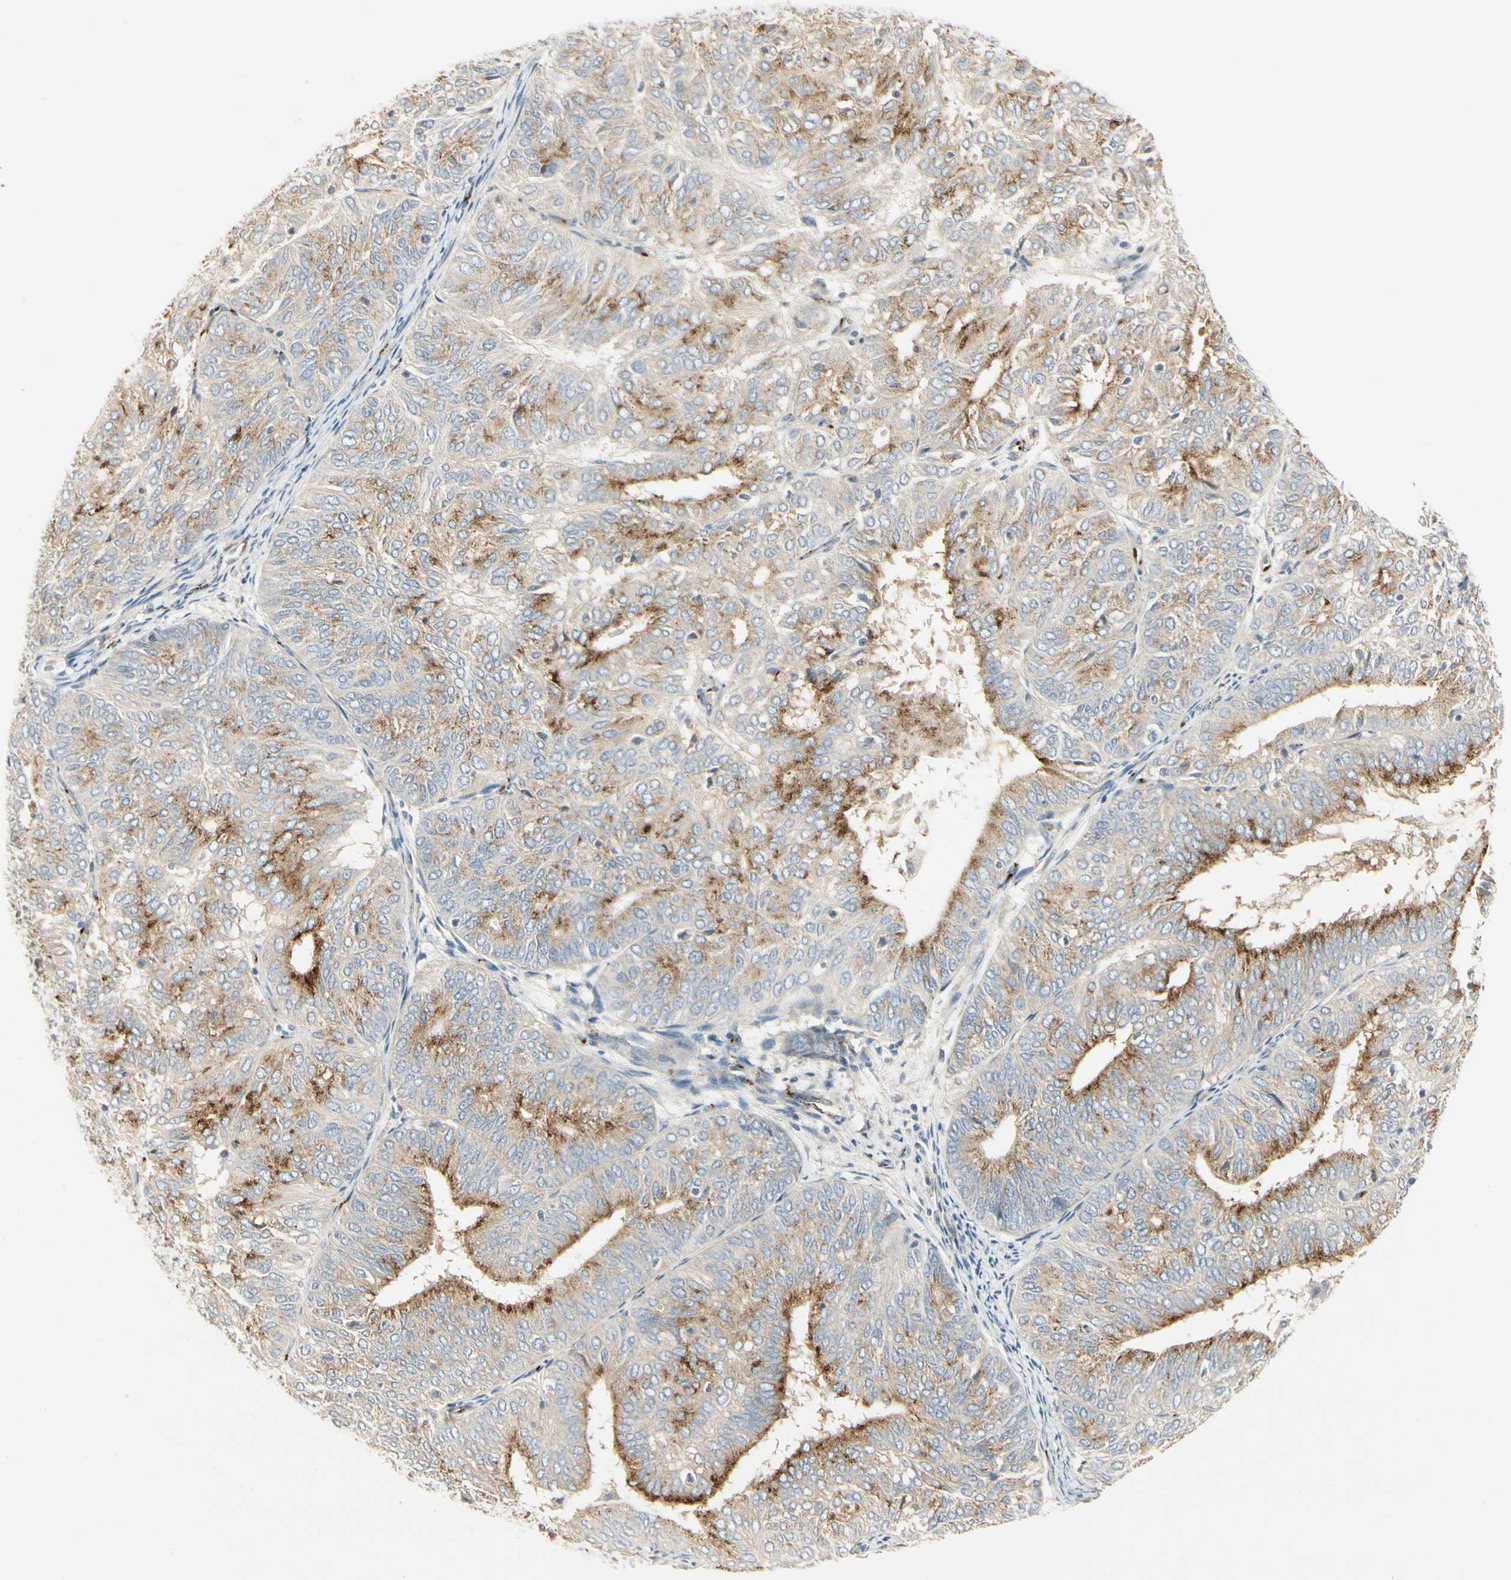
{"staining": {"intensity": "moderate", "quantity": "25%-75%", "location": "cytoplasmic/membranous"}, "tissue": "endometrial cancer", "cell_type": "Tumor cells", "image_type": "cancer", "snomed": [{"axis": "morphology", "description": "Adenocarcinoma, NOS"}, {"axis": "topography", "description": "Uterus"}], "caption": "Protein expression by IHC exhibits moderate cytoplasmic/membranous positivity in approximately 25%-75% of tumor cells in endometrial cancer.", "gene": "MANSC1", "patient": {"sex": "female", "age": 60}}